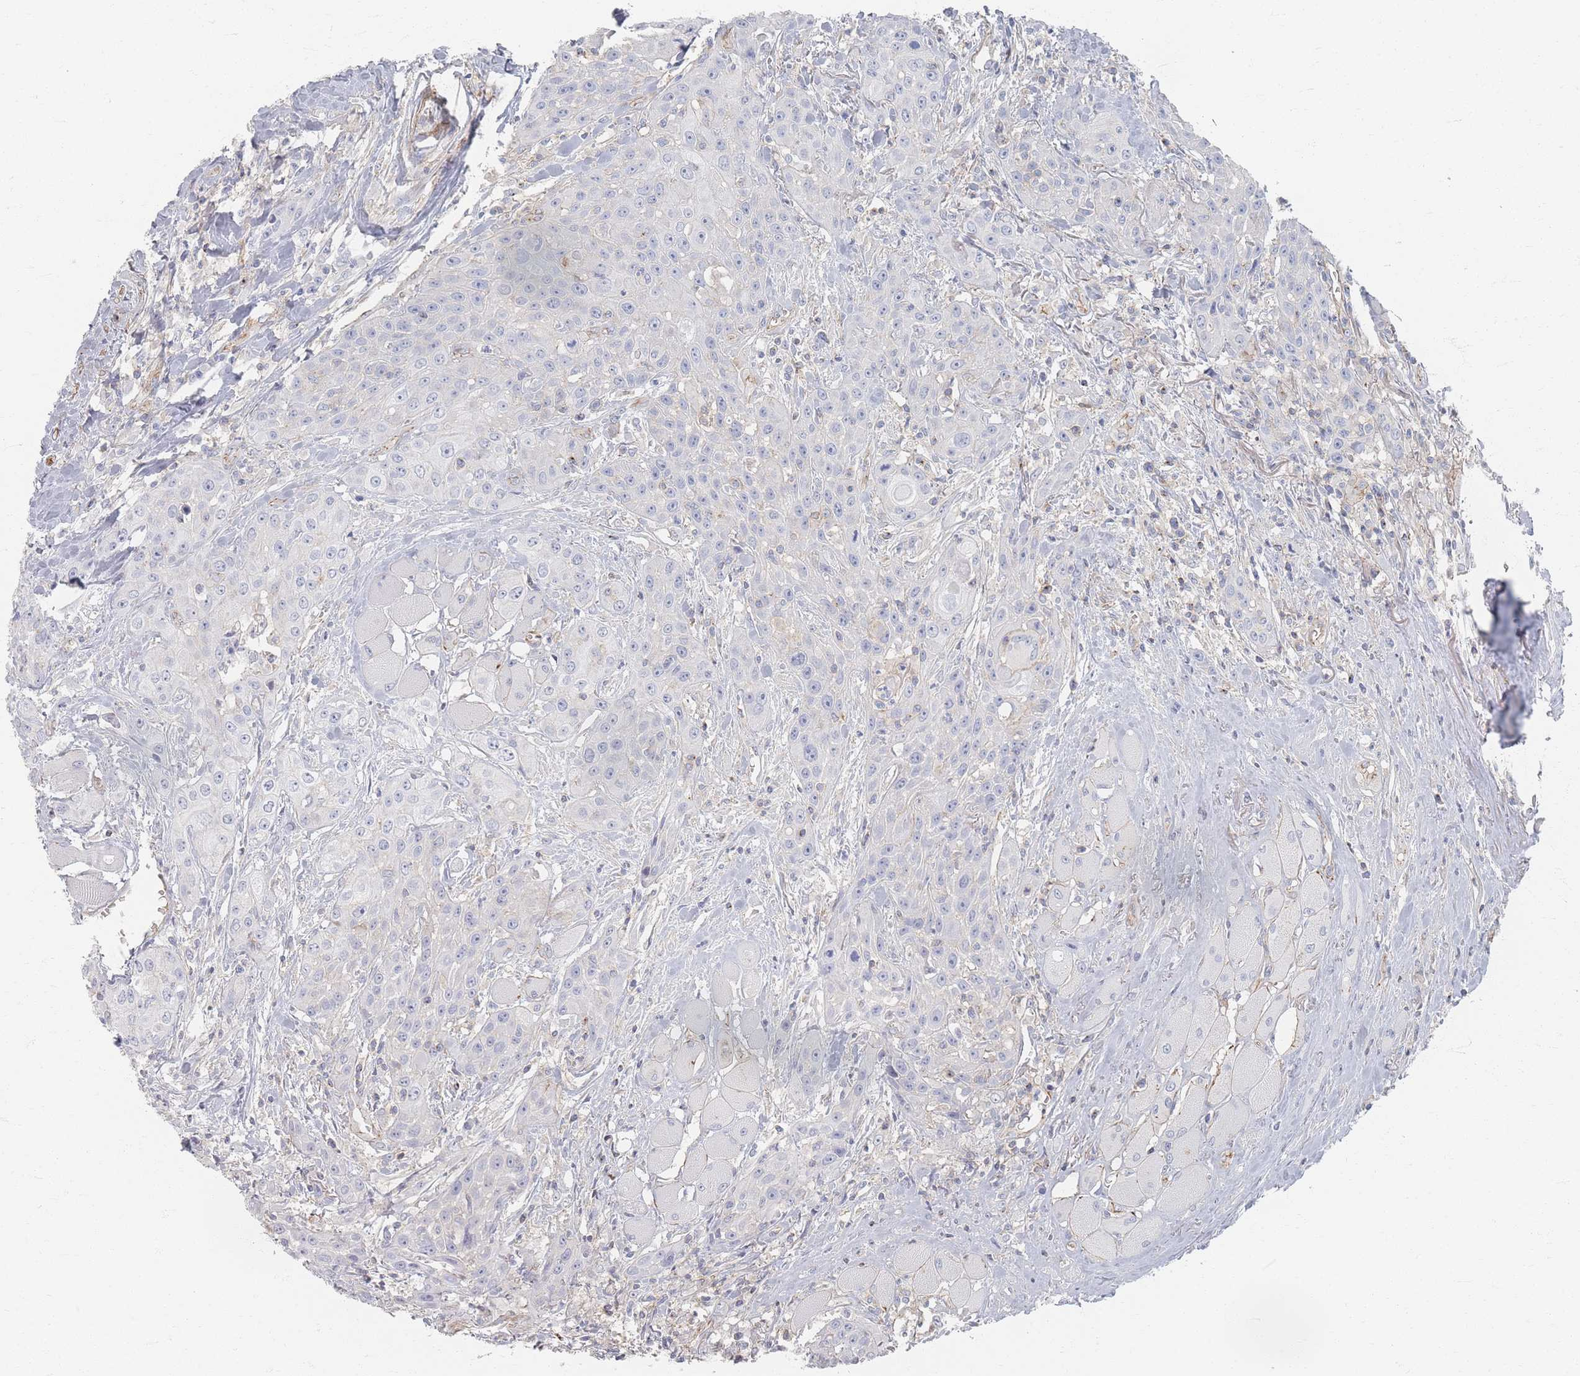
{"staining": {"intensity": "negative", "quantity": "none", "location": "none"}, "tissue": "head and neck cancer", "cell_type": "Tumor cells", "image_type": "cancer", "snomed": [{"axis": "morphology", "description": "Squamous cell carcinoma, NOS"}, {"axis": "topography", "description": "Oral tissue"}, {"axis": "topography", "description": "Head-Neck"}], "caption": "A high-resolution photomicrograph shows IHC staining of head and neck squamous cell carcinoma, which reveals no significant positivity in tumor cells. (DAB (3,3'-diaminobenzidine) immunohistochemistry (IHC) with hematoxylin counter stain).", "gene": "GNB1", "patient": {"sex": "female", "age": 82}}